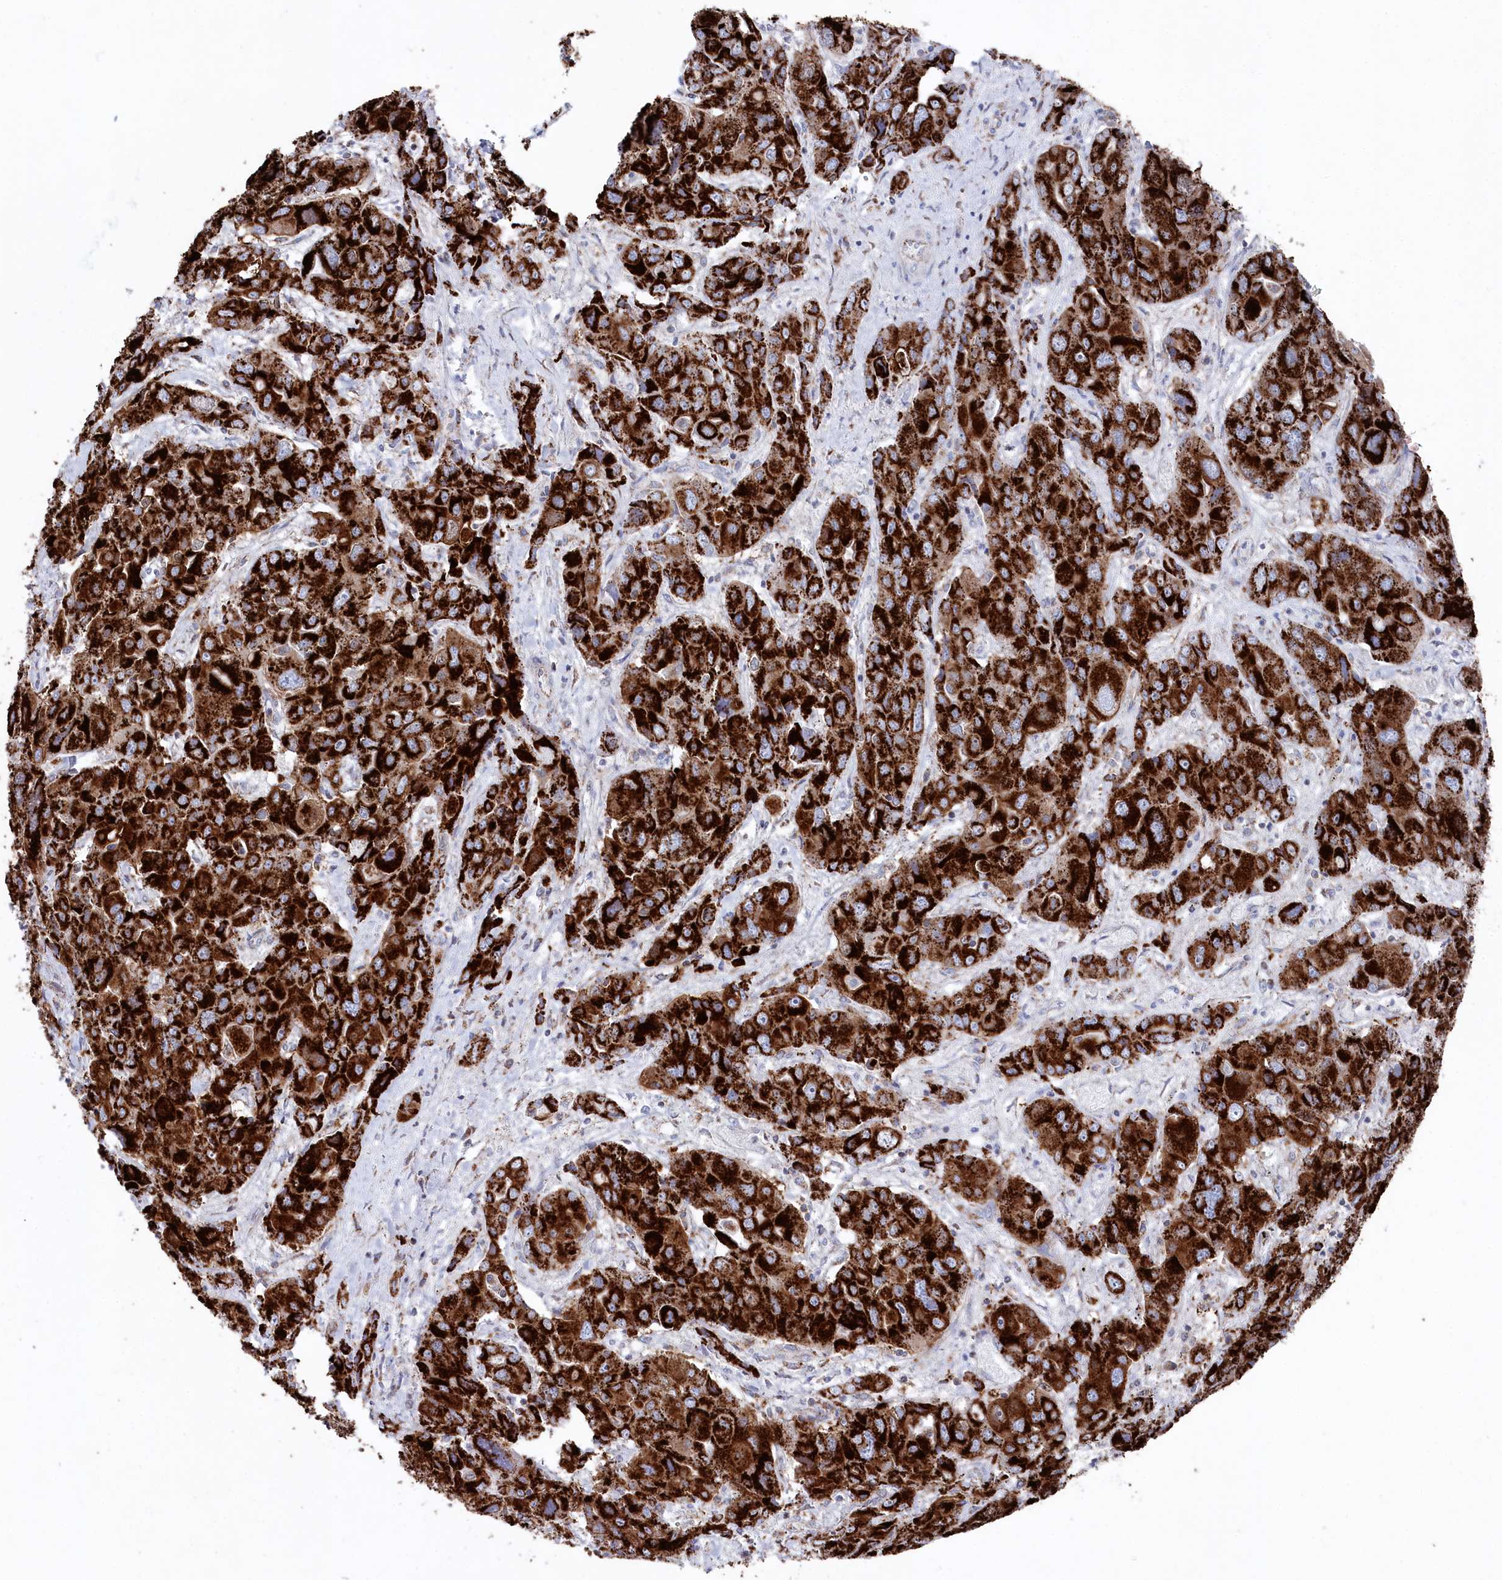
{"staining": {"intensity": "strong", "quantity": ">75%", "location": "cytoplasmic/membranous"}, "tissue": "liver cancer", "cell_type": "Tumor cells", "image_type": "cancer", "snomed": [{"axis": "morphology", "description": "Cholangiocarcinoma"}, {"axis": "topography", "description": "Liver"}], "caption": "Liver cancer (cholangiocarcinoma) tissue demonstrates strong cytoplasmic/membranous positivity in approximately >75% of tumor cells, visualized by immunohistochemistry.", "gene": "GLS2", "patient": {"sex": "male", "age": 67}}